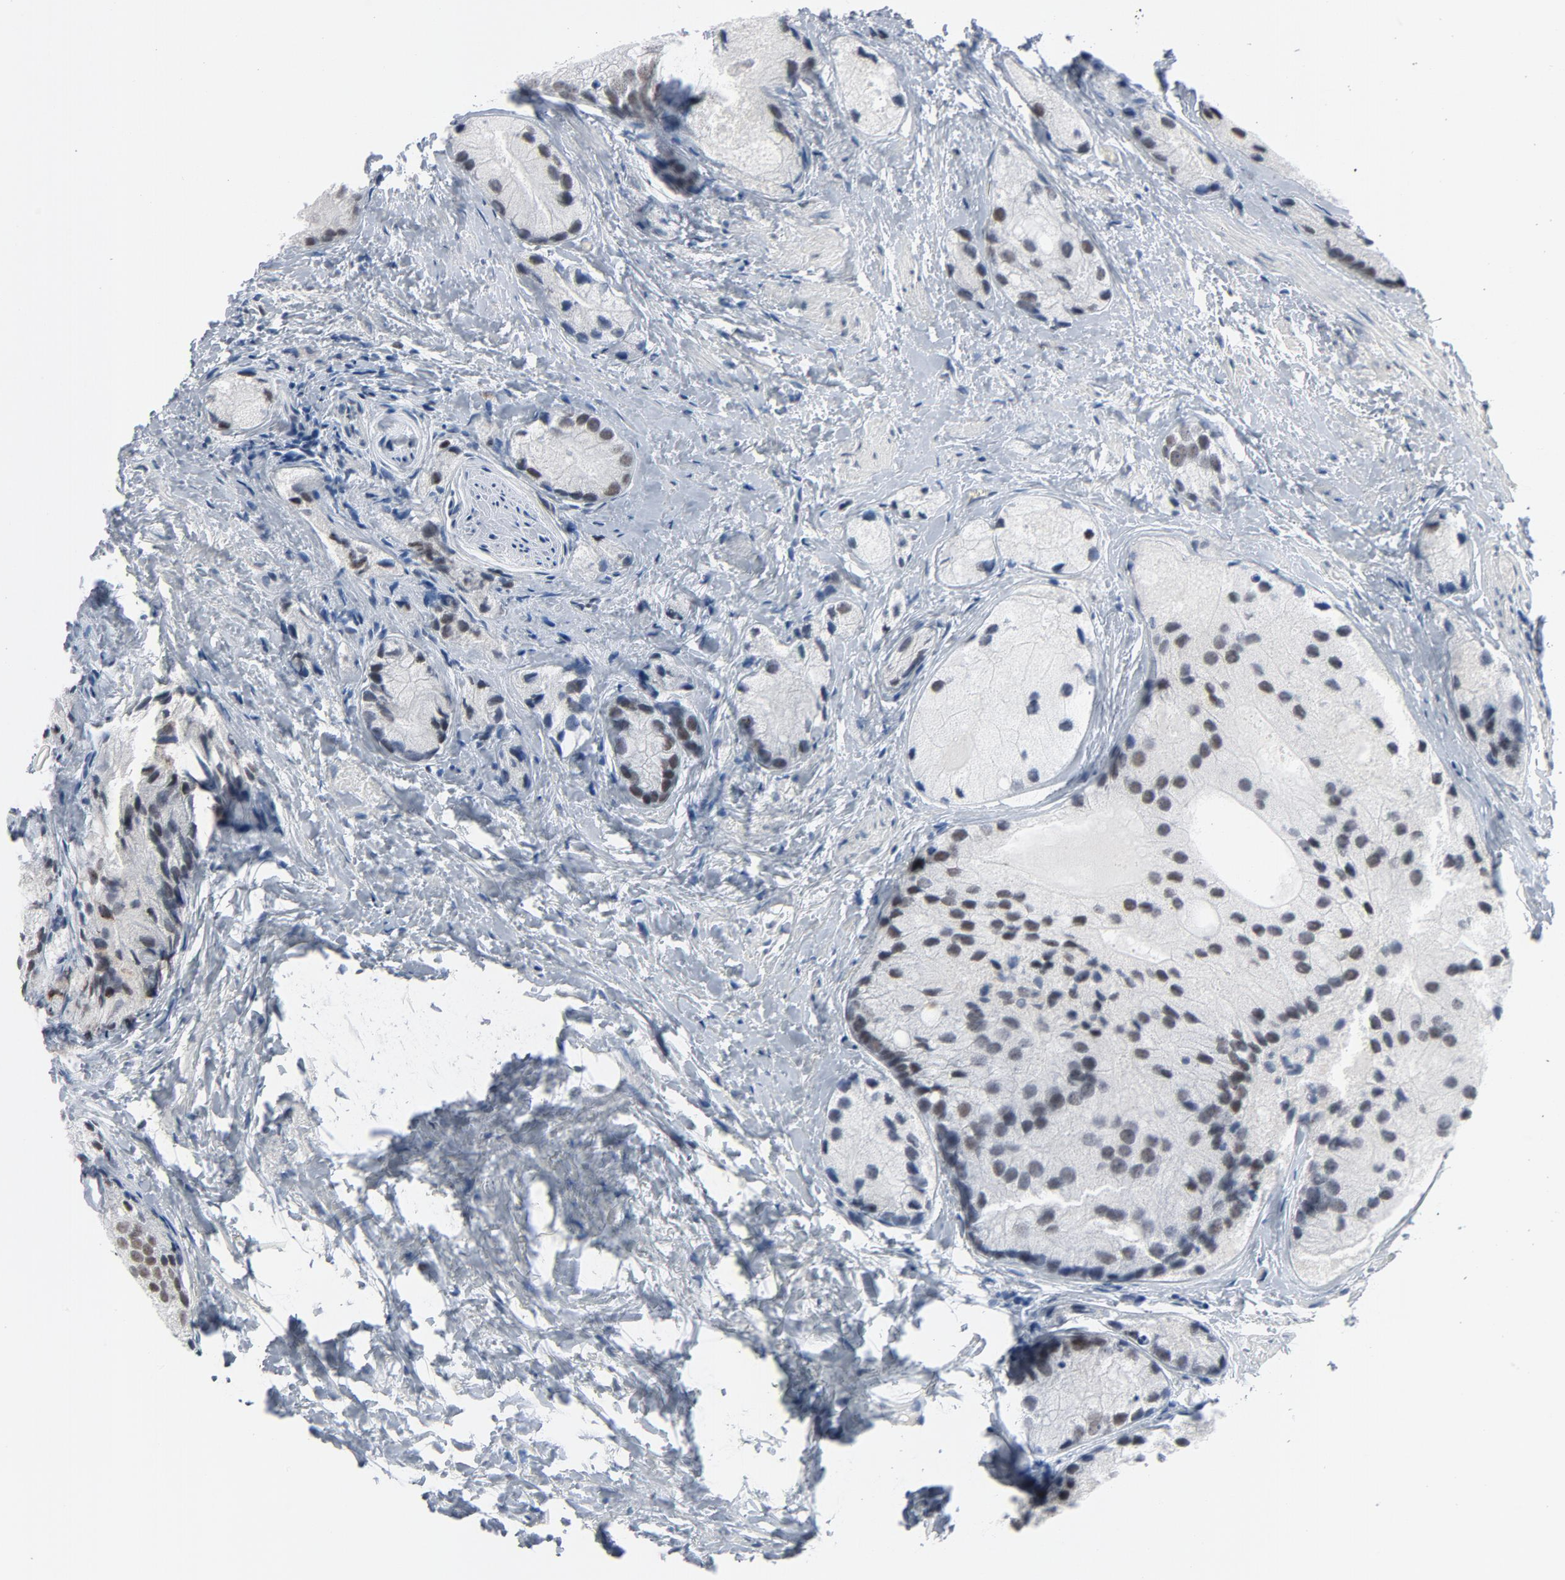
{"staining": {"intensity": "negative", "quantity": "none", "location": "none"}, "tissue": "prostate cancer", "cell_type": "Tumor cells", "image_type": "cancer", "snomed": [{"axis": "morphology", "description": "Adenocarcinoma, Low grade"}, {"axis": "topography", "description": "Prostate"}], "caption": "Prostate cancer (adenocarcinoma (low-grade)) stained for a protein using immunohistochemistry (IHC) displays no expression tumor cells.", "gene": "FOXP1", "patient": {"sex": "male", "age": 69}}